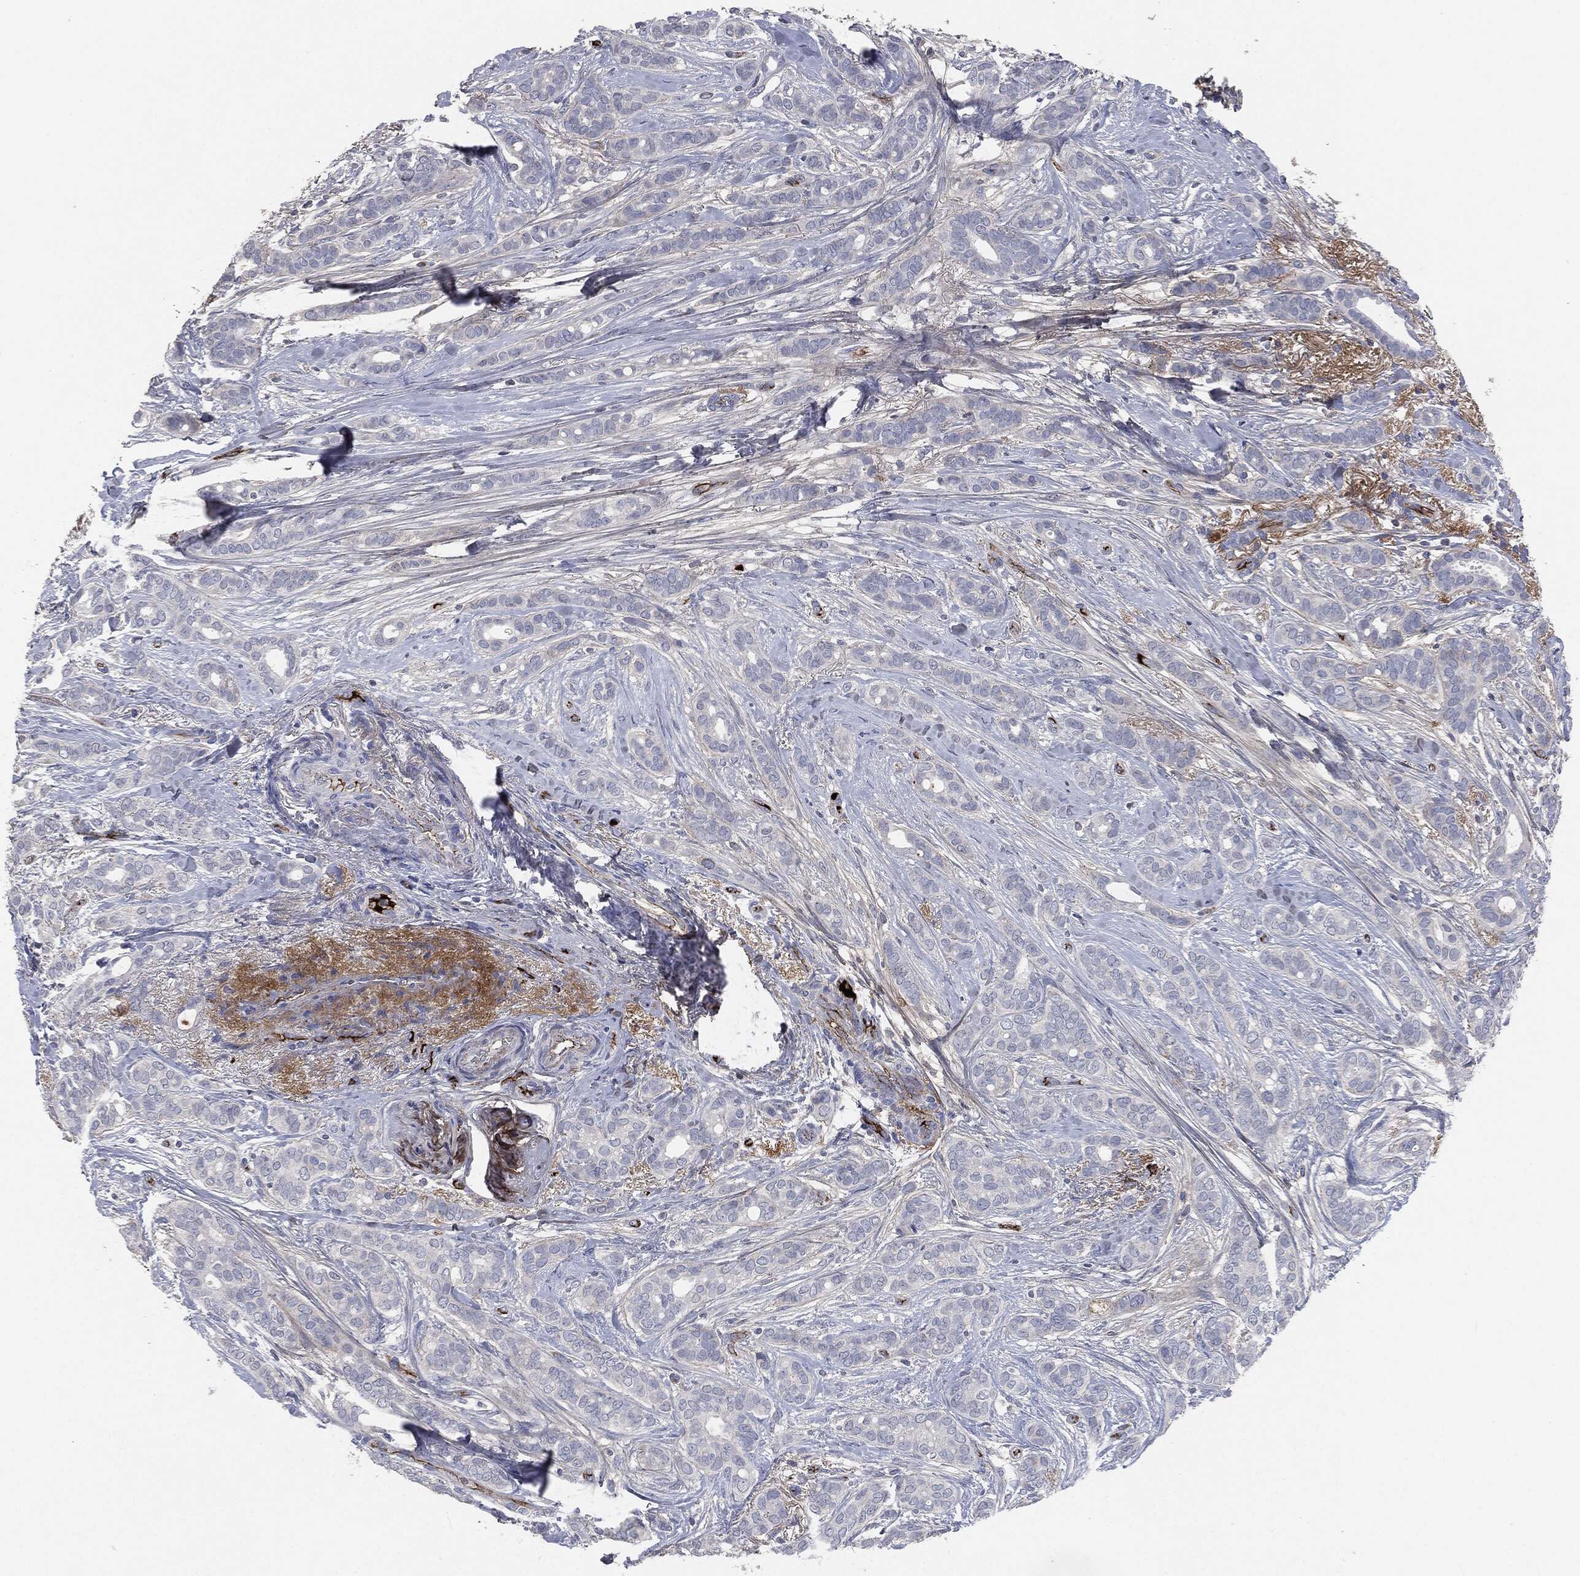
{"staining": {"intensity": "negative", "quantity": "none", "location": "none"}, "tissue": "breast cancer", "cell_type": "Tumor cells", "image_type": "cancer", "snomed": [{"axis": "morphology", "description": "Duct carcinoma"}, {"axis": "topography", "description": "Breast"}], "caption": "The immunohistochemistry micrograph has no significant expression in tumor cells of breast cancer tissue.", "gene": "APOB", "patient": {"sex": "female", "age": 51}}